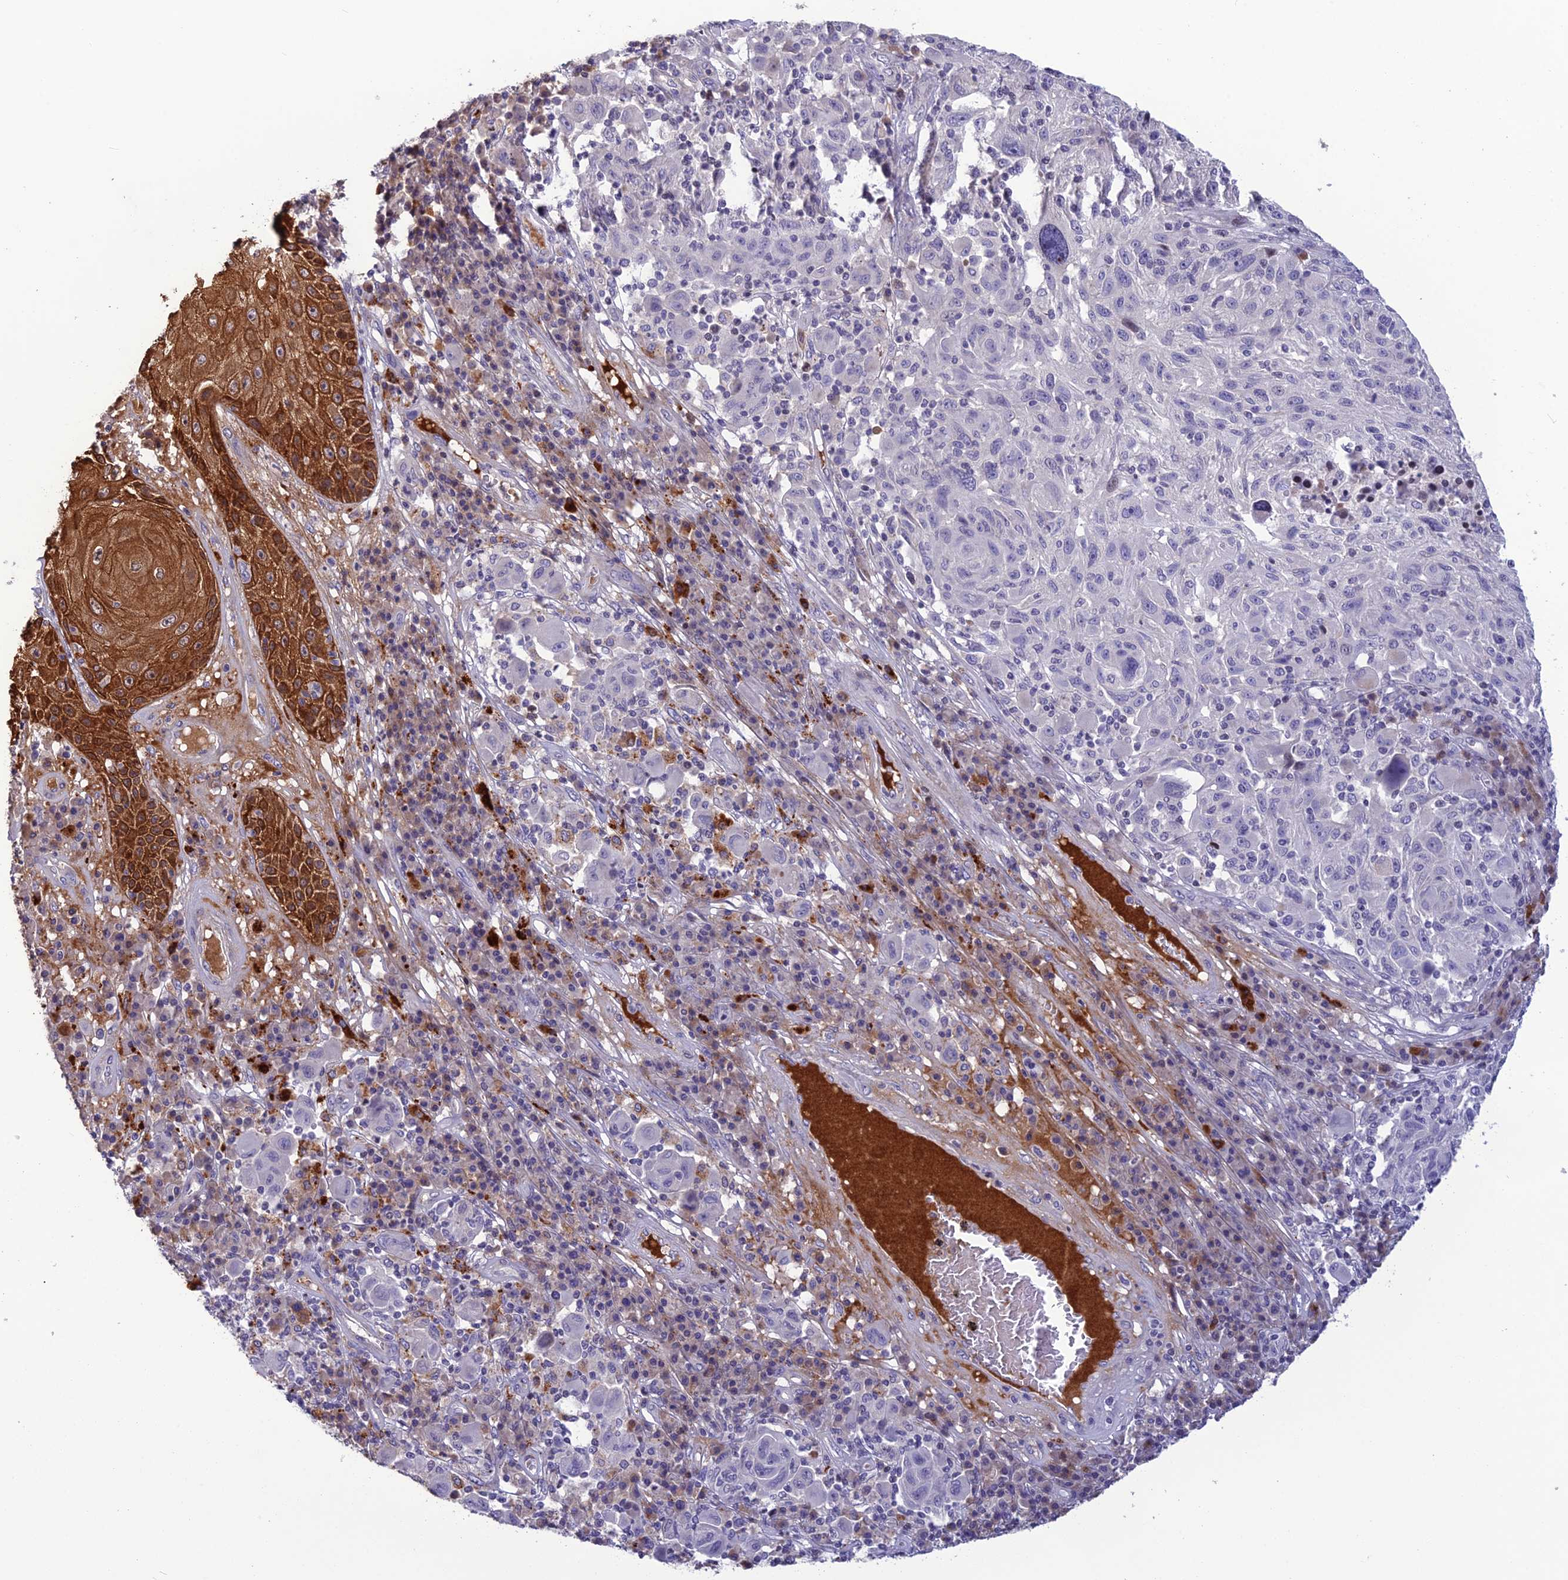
{"staining": {"intensity": "negative", "quantity": "none", "location": "none"}, "tissue": "melanoma", "cell_type": "Tumor cells", "image_type": "cancer", "snomed": [{"axis": "morphology", "description": "Malignant melanoma, NOS"}, {"axis": "topography", "description": "Skin"}], "caption": "Immunohistochemistry image of melanoma stained for a protein (brown), which displays no positivity in tumor cells.", "gene": "TMEM134", "patient": {"sex": "male", "age": 53}}